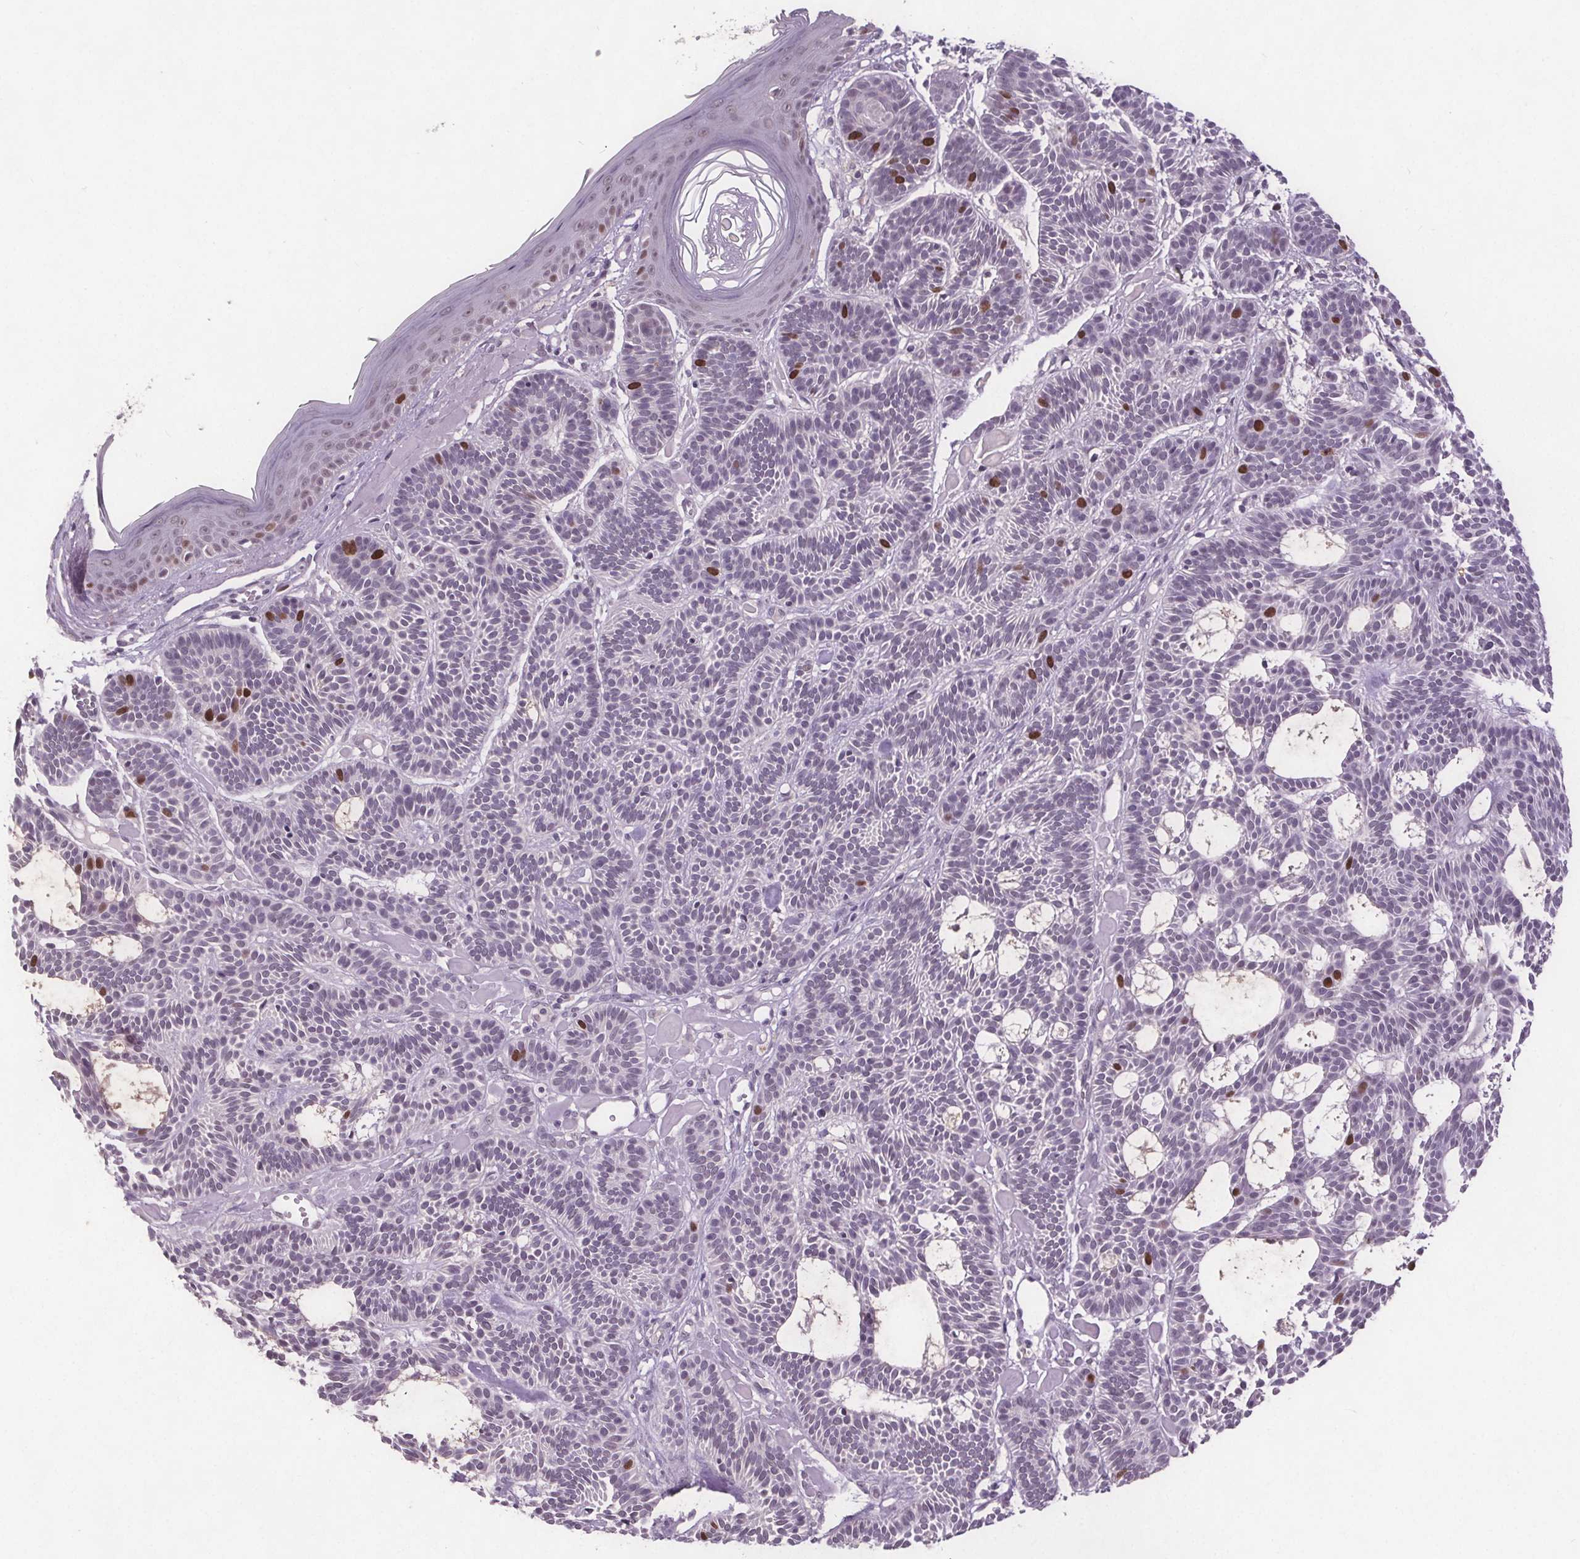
{"staining": {"intensity": "strong", "quantity": "<25%", "location": "nuclear"}, "tissue": "skin cancer", "cell_type": "Tumor cells", "image_type": "cancer", "snomed": [{"axis": "morphology", "description": "Basal cell carcinoma"}, {"axis": "topography", "description": "Skin"}], "caption": "Immunohistochemistry photomicrograph of skin cancer stained for a protein (brown), which exhibits medium levels of strong nuclear expression in about <25% of tumor cells.", "gene": "CENPF", "patient": {"sex": "male", "age": 85}}